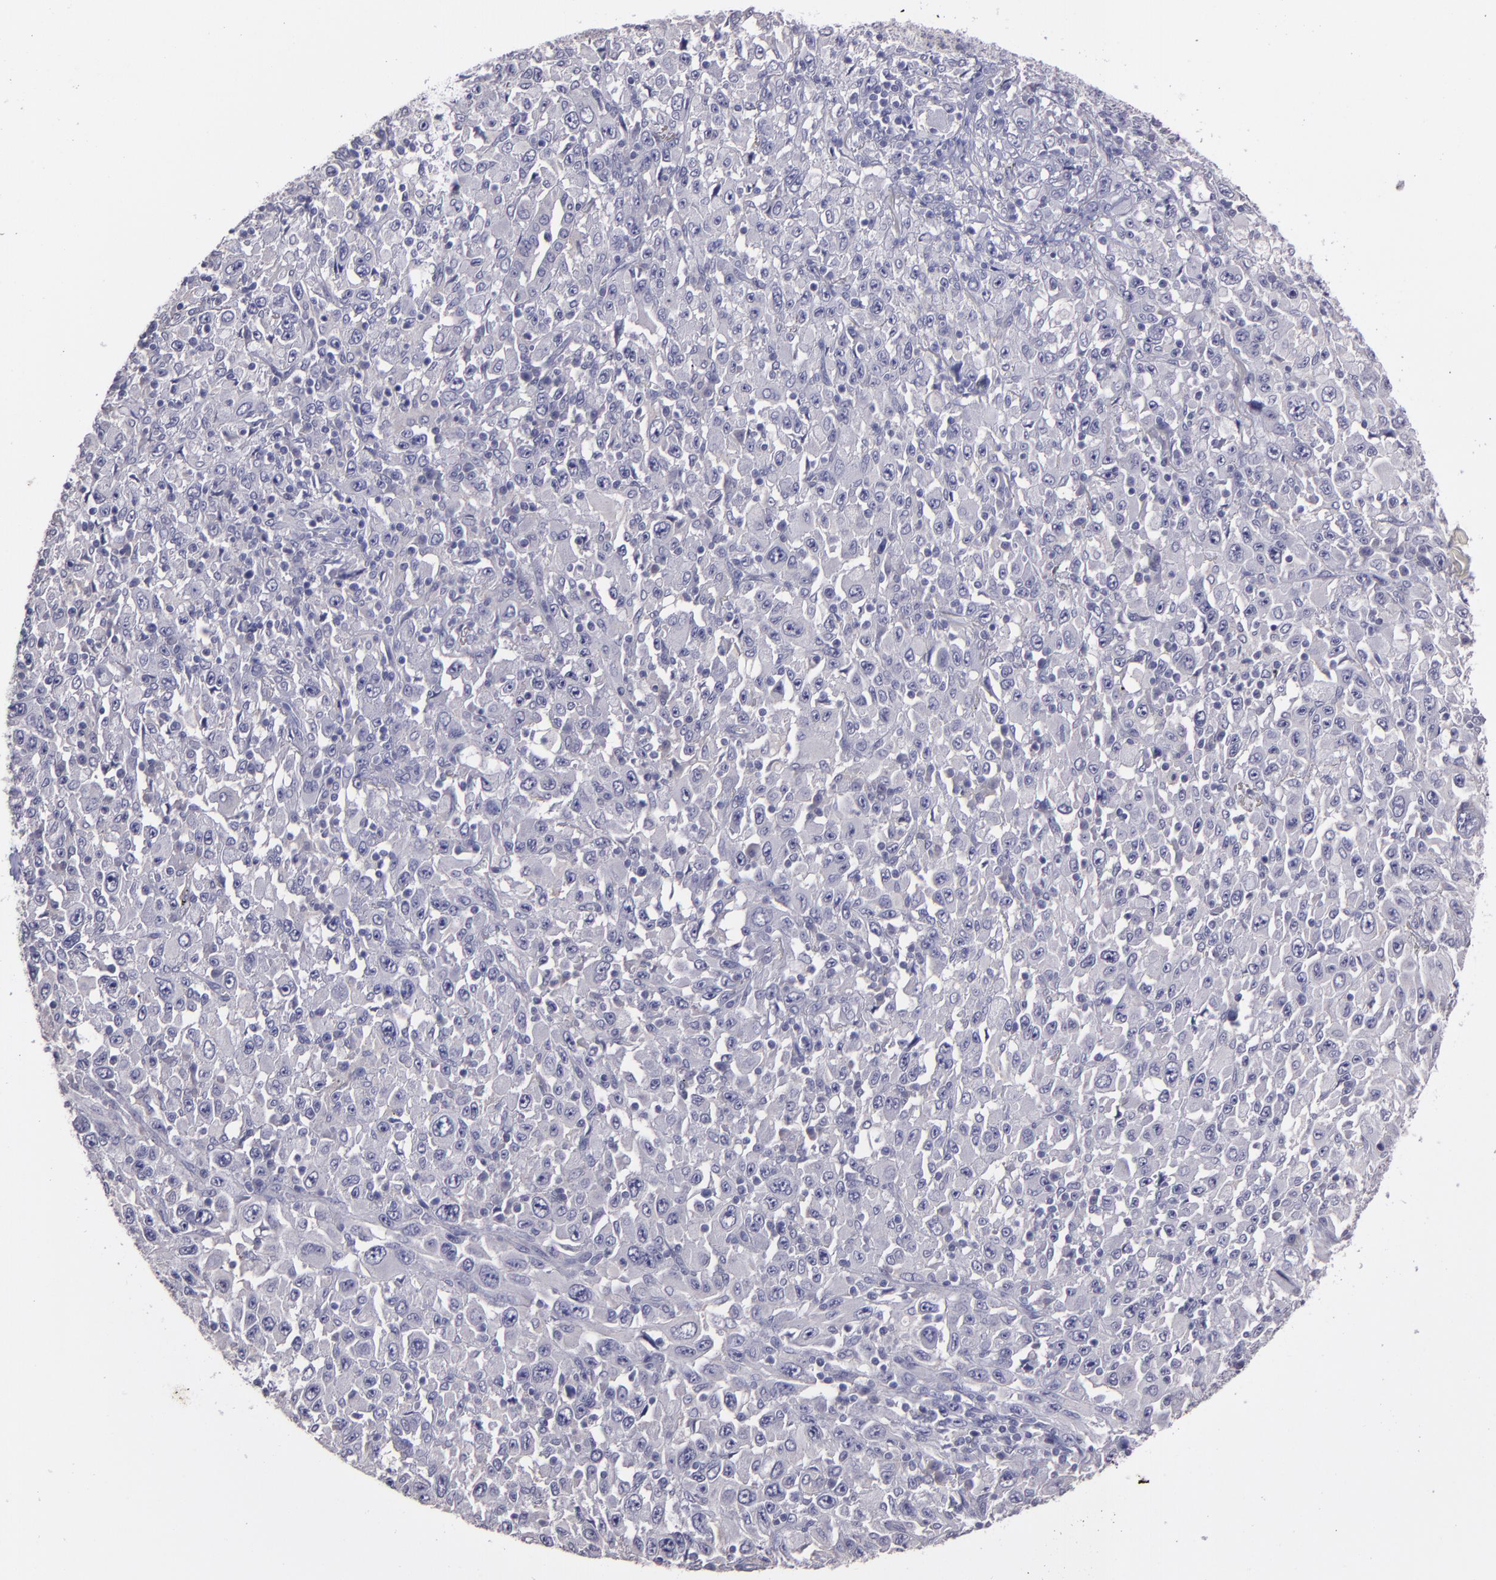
{"staining": {"intensity": "negative", "quantity": "none", "location": "none"}, "tissue": "melanoma", "cell_type": "Tumor cells", "image_type": "cancer", "snomed": [{"axis": "morphology", "description": "Malignant melanoma, Metastatic site"}, {"axis": "topography", "description": "Skin"}], "caption": "IHC of human melanoma shows no staining in tumor cells.", "gene": "MASP1", "patient": {"sex": "female", "age": 56}}